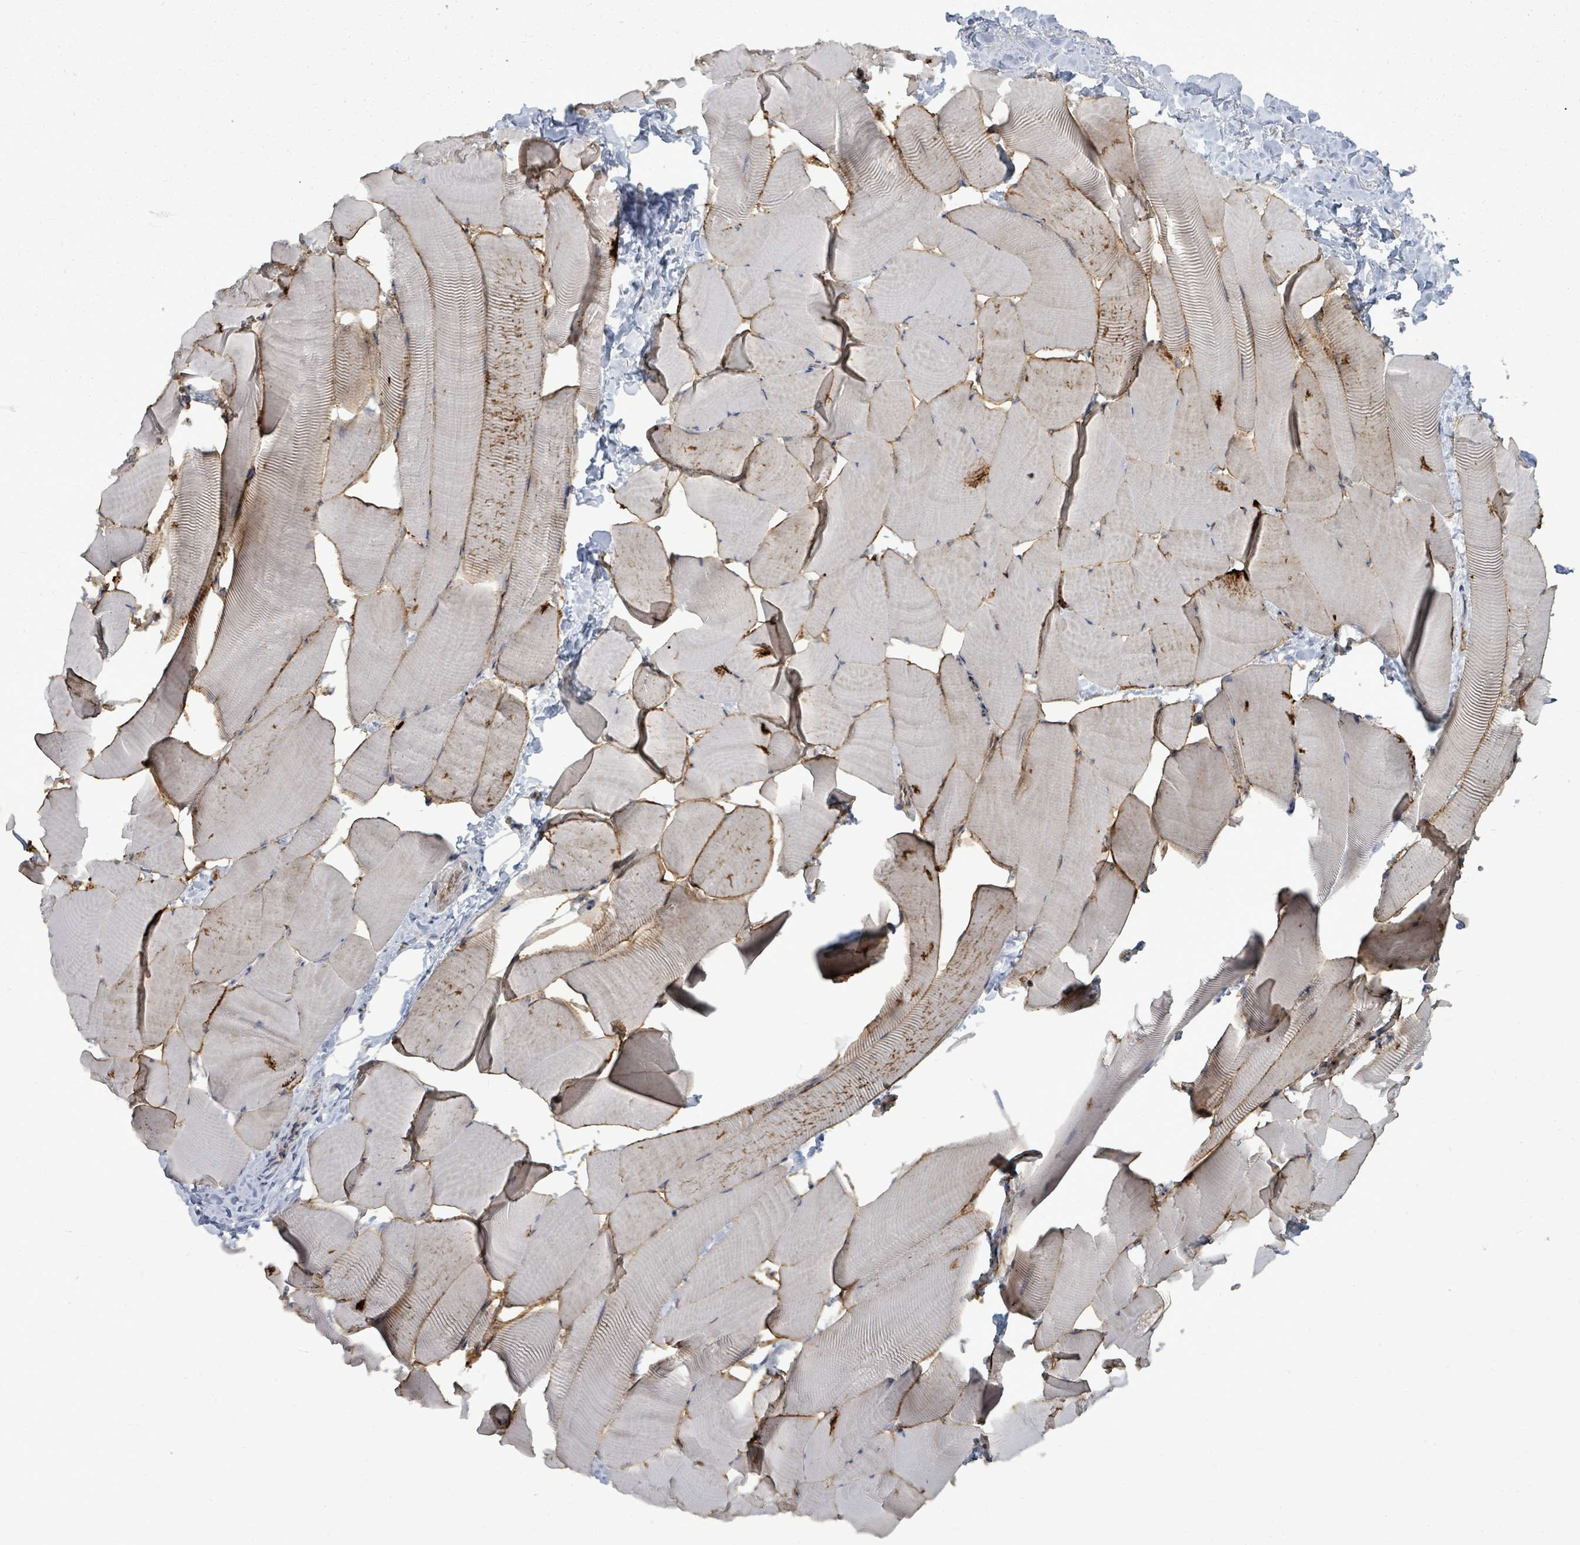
{"staining": {"intensity": "negative", "quantity": "none", "location": "none"}, "tissue": "skeletal muscle", "cell_type": "Myocytes", "image_type": "normal", "snomed": [{"axis": "morphology", "description": "Normal tissue, NOS"}, {"axis": "topography", "description": "Skeletal muscle"}], "caption": "This photomicrograph is of normal skeletal muscle stained with immunohistochemistry (IHC) to label a protein in brown with the nuclei are counter-stained blue. There is no expression in myocytes. (Stains: DAB immunohistochemistry (IHC) with hematoxylin counter stain, Microscopy: brightfield microscopy at high magnification).", "gene": "EIF3CL", "patient": {"sex": "male", "age": 25}}